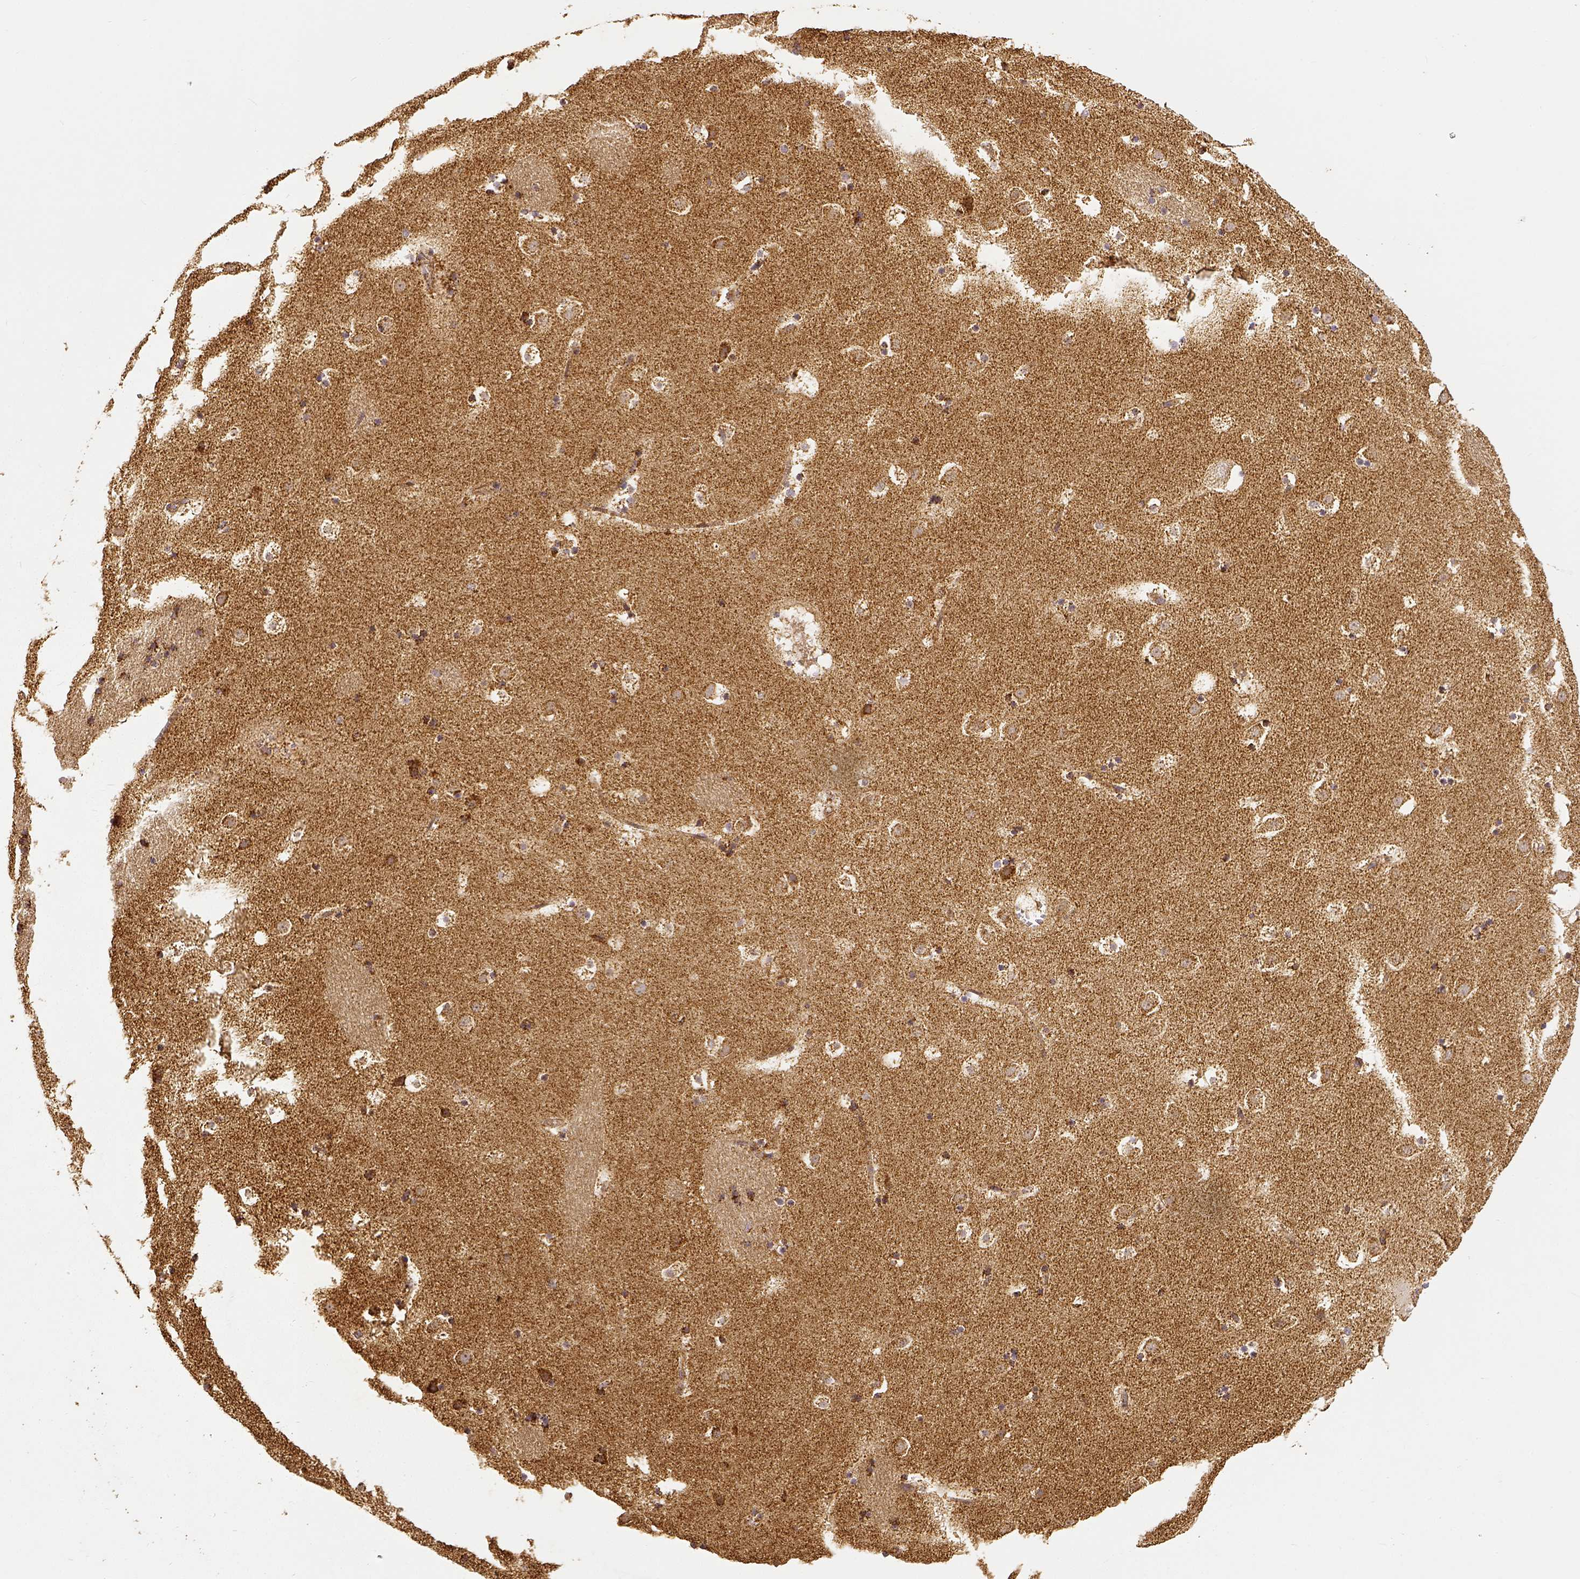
{"staining": {"intensity": "strong", "quantity": ">75%", "location": "cytoplasmic/membranous"}, "tissue": "caudate", "cell_type": "Glial cells", "image_type": "normal", "snomed": [{"axis": "morphology", "description": "Normal tissue, NOS"}, {"axis": "topography", "description": "Lateral ventricle wall"}], "caption": "DAB (3,3'-diaminobenzidine) immunohistochemical staining of benign caudate demonstrates strong cytoplasmic/membranous protein staining in approximately >75% of glial cells.", "gene": "SDHB", "patient": {"sex": "male", "age": 37}}